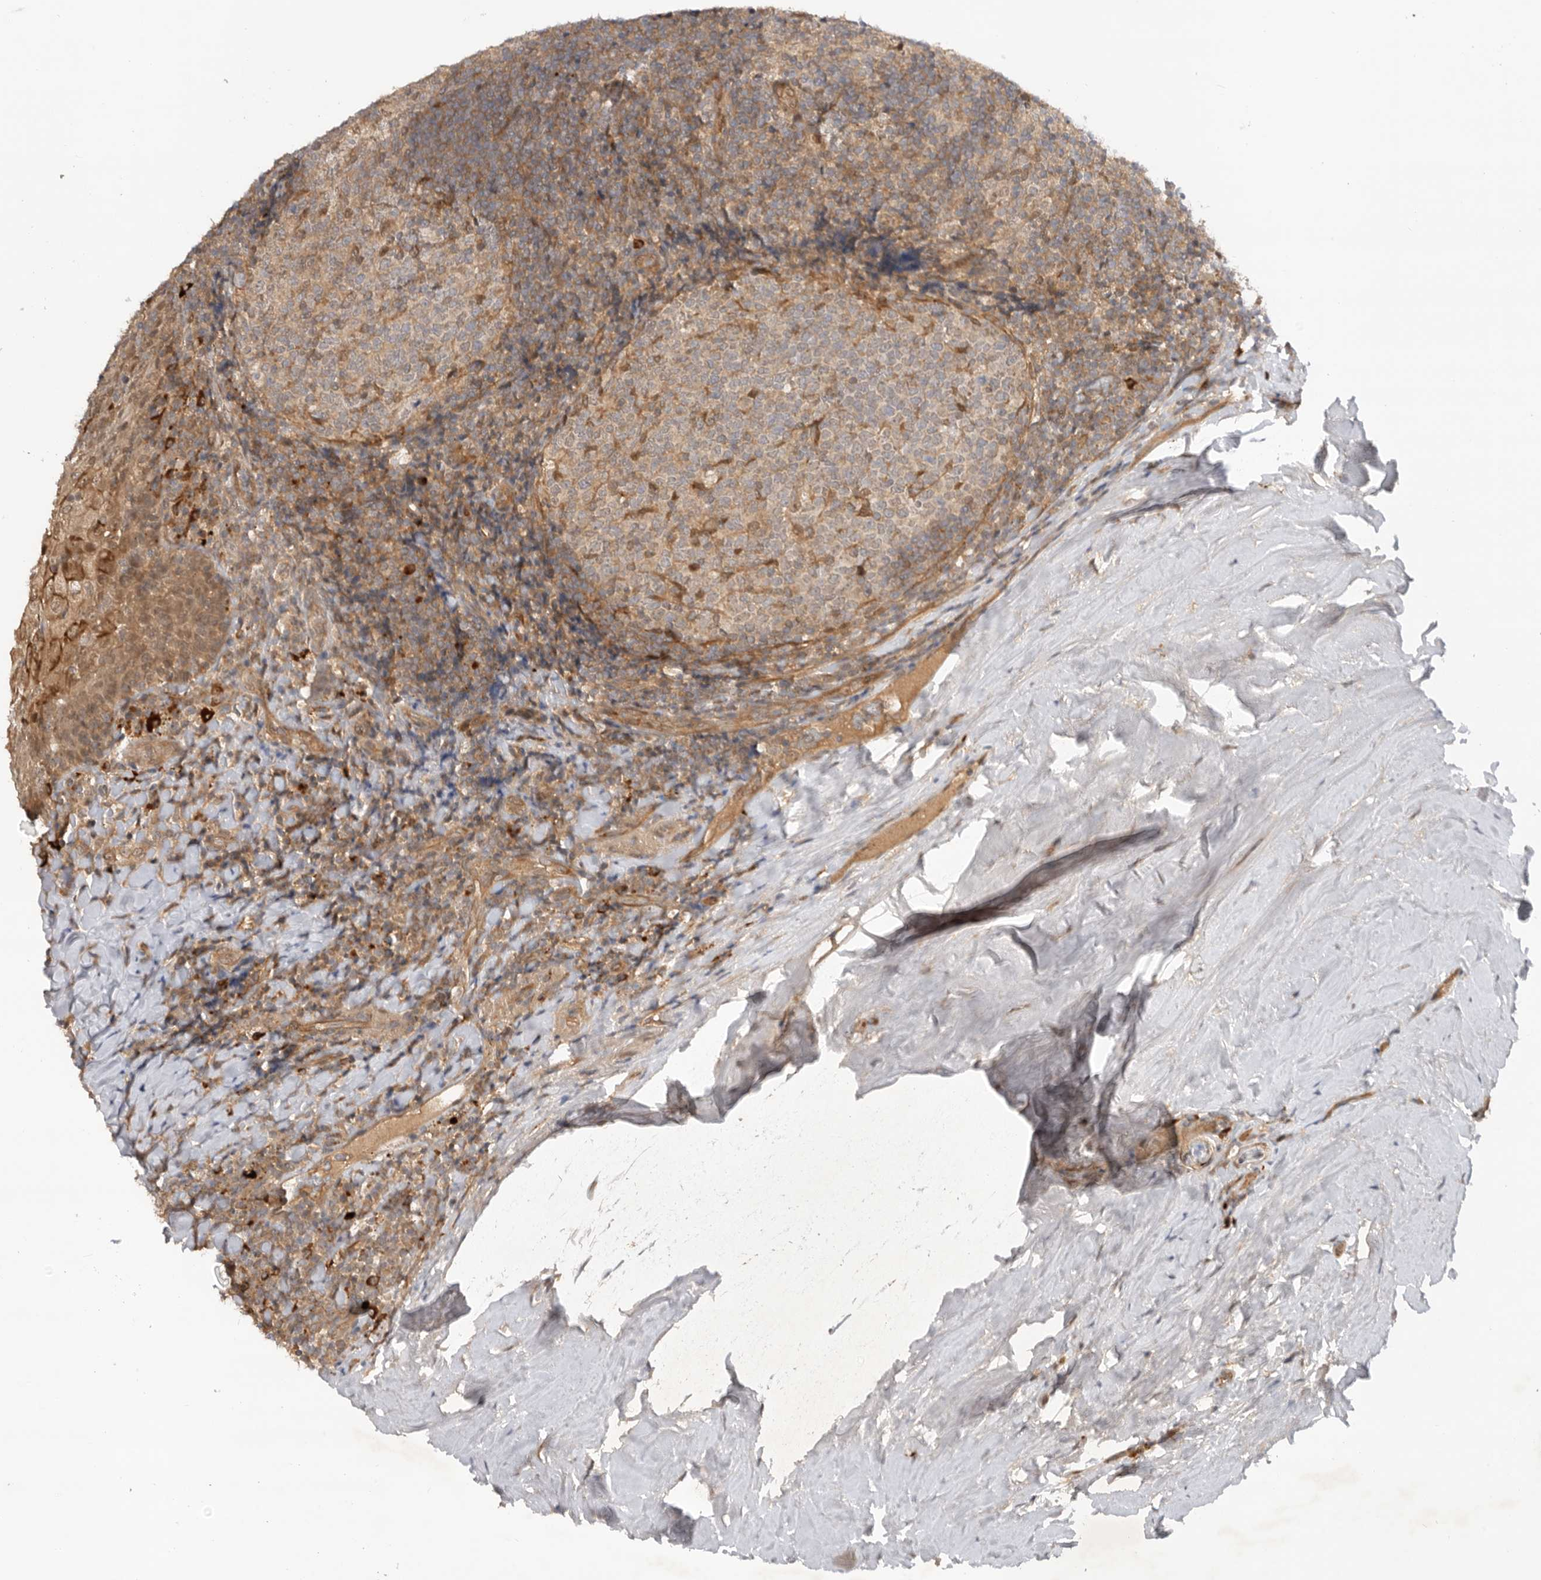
{"staining": {"intensity": "moderate", "quantity": "25%-75%", "location": "cytoplasmic/membranous"}, "tissue": "tonsil", "cell_type": "Germinal center cells", "image_type": "normal", "snomed": [{"axis": "morphology", "description": "Normal tissue, NOS"}, {"axis": "topography", "description": "Tonsil"}], "caption": "Germinal center cells reveal medium levels of moderate cytoplasmic/membranous expression in approximately 25%-75% of cells in unremarkable human tonsil.", "gene": "DCAF8", "patient": {"sex": "male", "age": 37}}